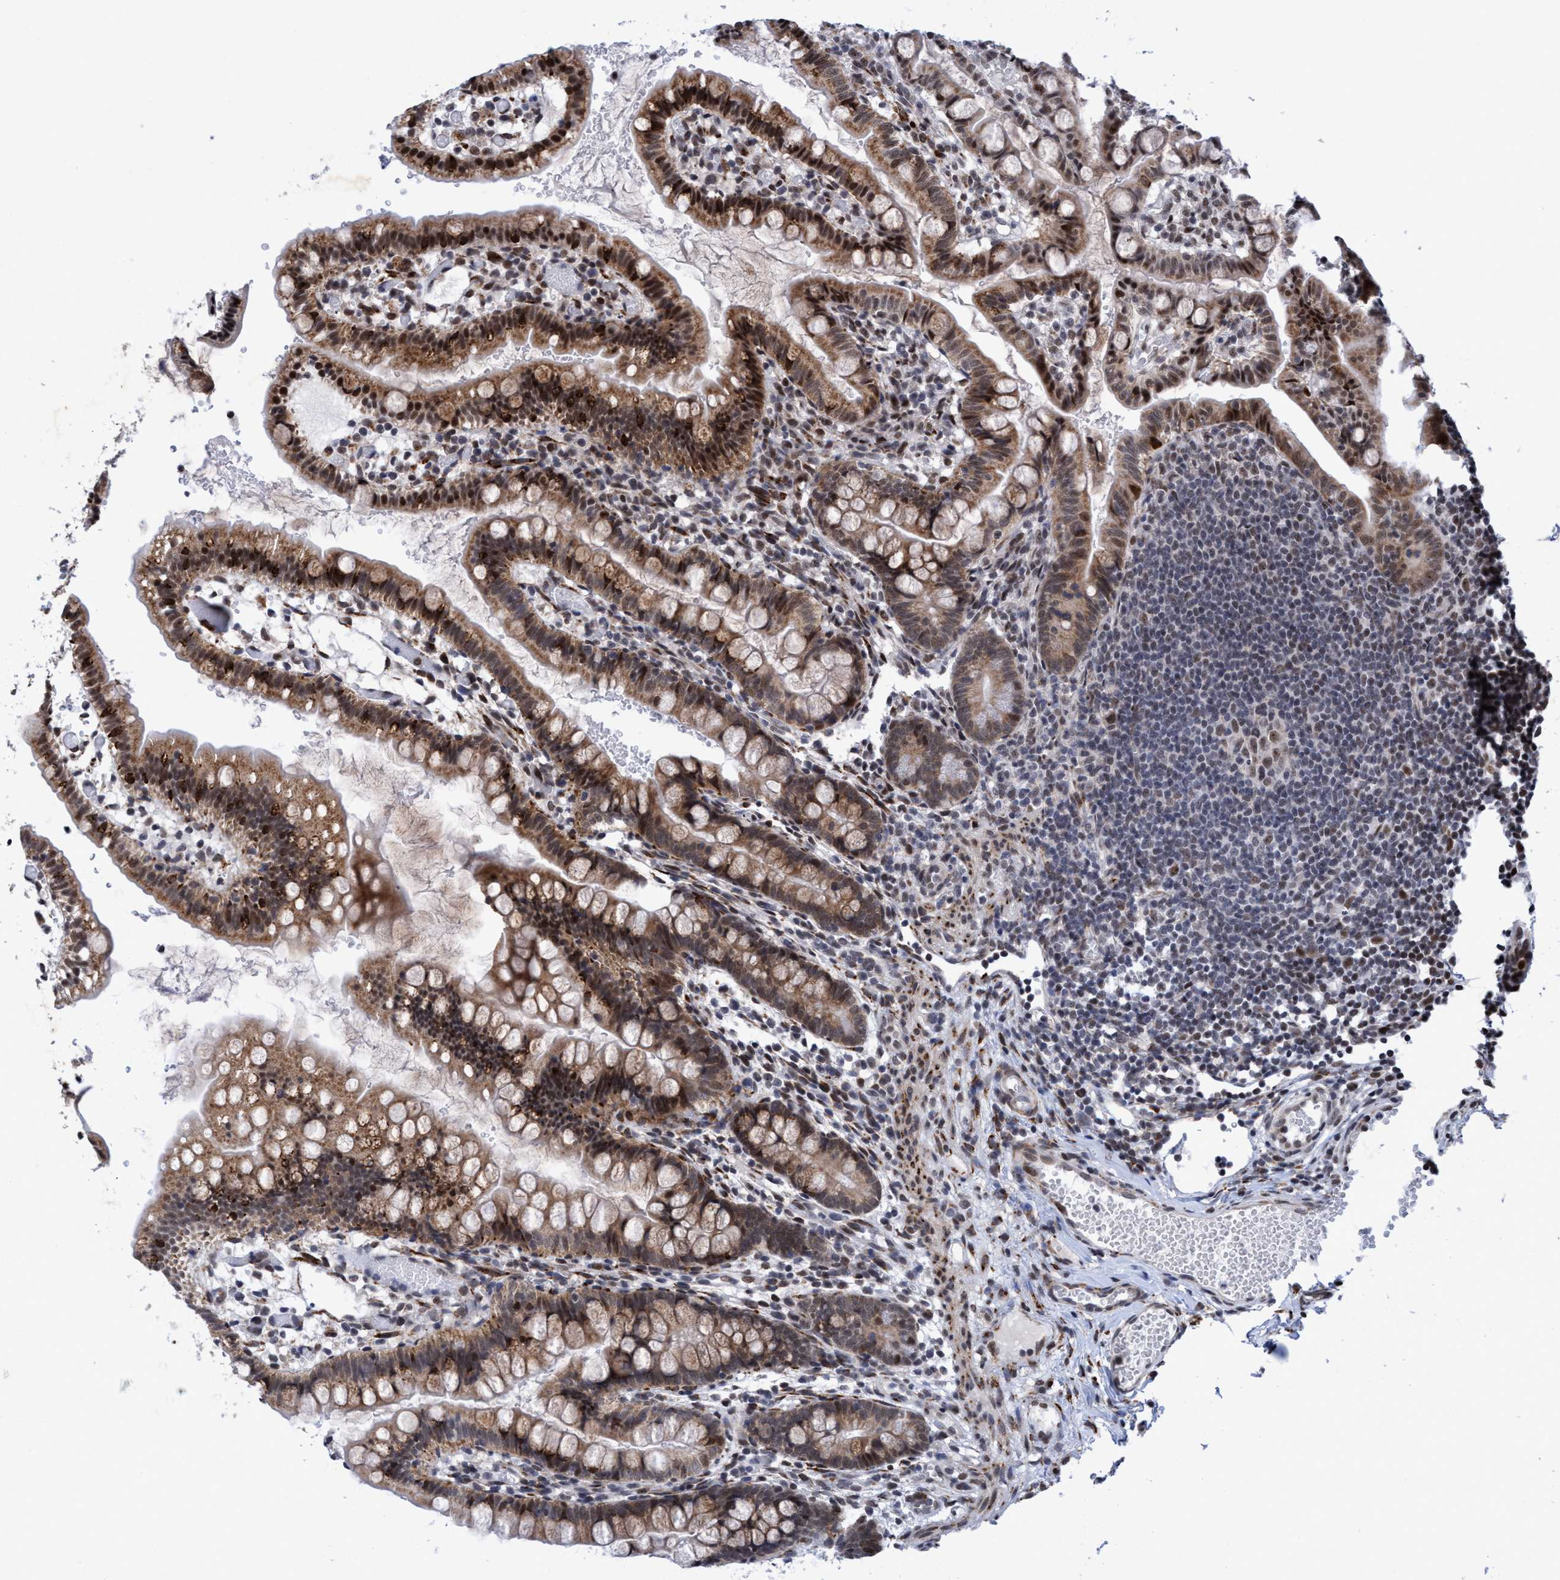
{"staining": {"intensity": "strong", "quantity": ">75%", "location": "cytoplasmic/membranous,nuclear"}, "tissue": "small intestine", "cell_type": "Glandular cells", "image_type": "normal", "snomed": [{"axis": "morphology", "description": "Normal tissue, NOS"}, {"axis": "morphology", "description": "Developmental malformation"}, {"axis": "topography", "description": "Small intestine"}], "caption": "Small intestine was stained to show a protein in brown. There is high levels of strong cytoplasmic/membranous,nuclear staining in approximately >75% of glandular cells. (DAB IHC with brightfield microscopy, high magnification).", "gene": "GLT6D1", "patient": {"sex": "male"}}